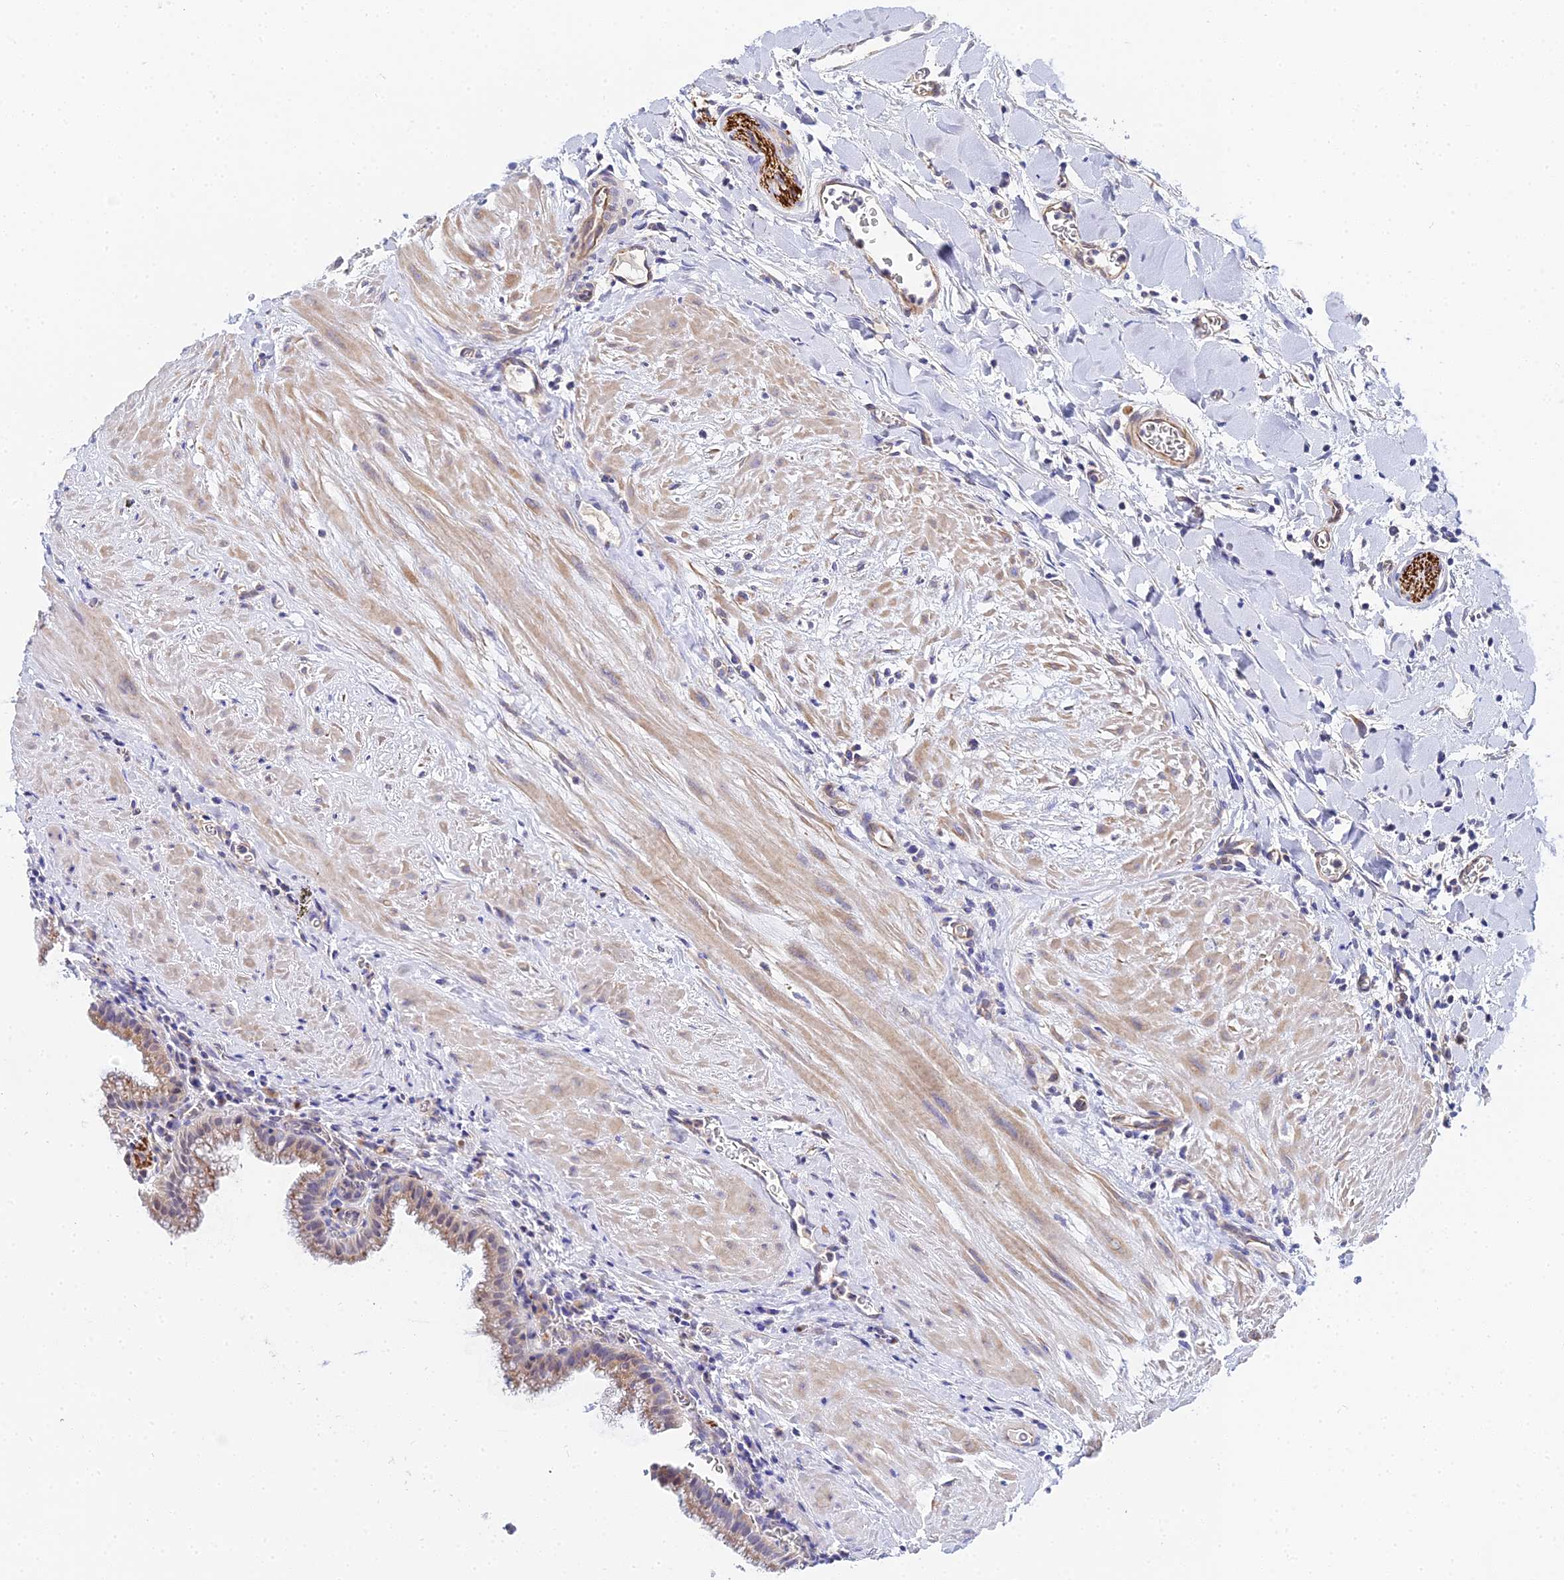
{"staining": {"intensity": "moderate", "quantity": ">75%", "location": "cytoplasmic/membranous"}, "tissue": "gallbladder", "cell_type": "Glandular cells", "image_type": "normal", "snomed": [{"axis": "morphology", "description": "Normal tissue, NOS"}, {"axis": "topography", "description": "Gallbladder"}], "caption": "An IHC histopathology image of benign tissue is shown. Protein staining in brown labels moderate cytoplasmic/membranous positivity in gallbladder within glandular cells. (Stains: DAB (3,3'-diaminobenzidine) in brown, nuclei in blue, Microscopy: brightfield microscopy at high magnification).", "gene": "APOBEC3H", "patient": {"sex": "male", "age": 78}}